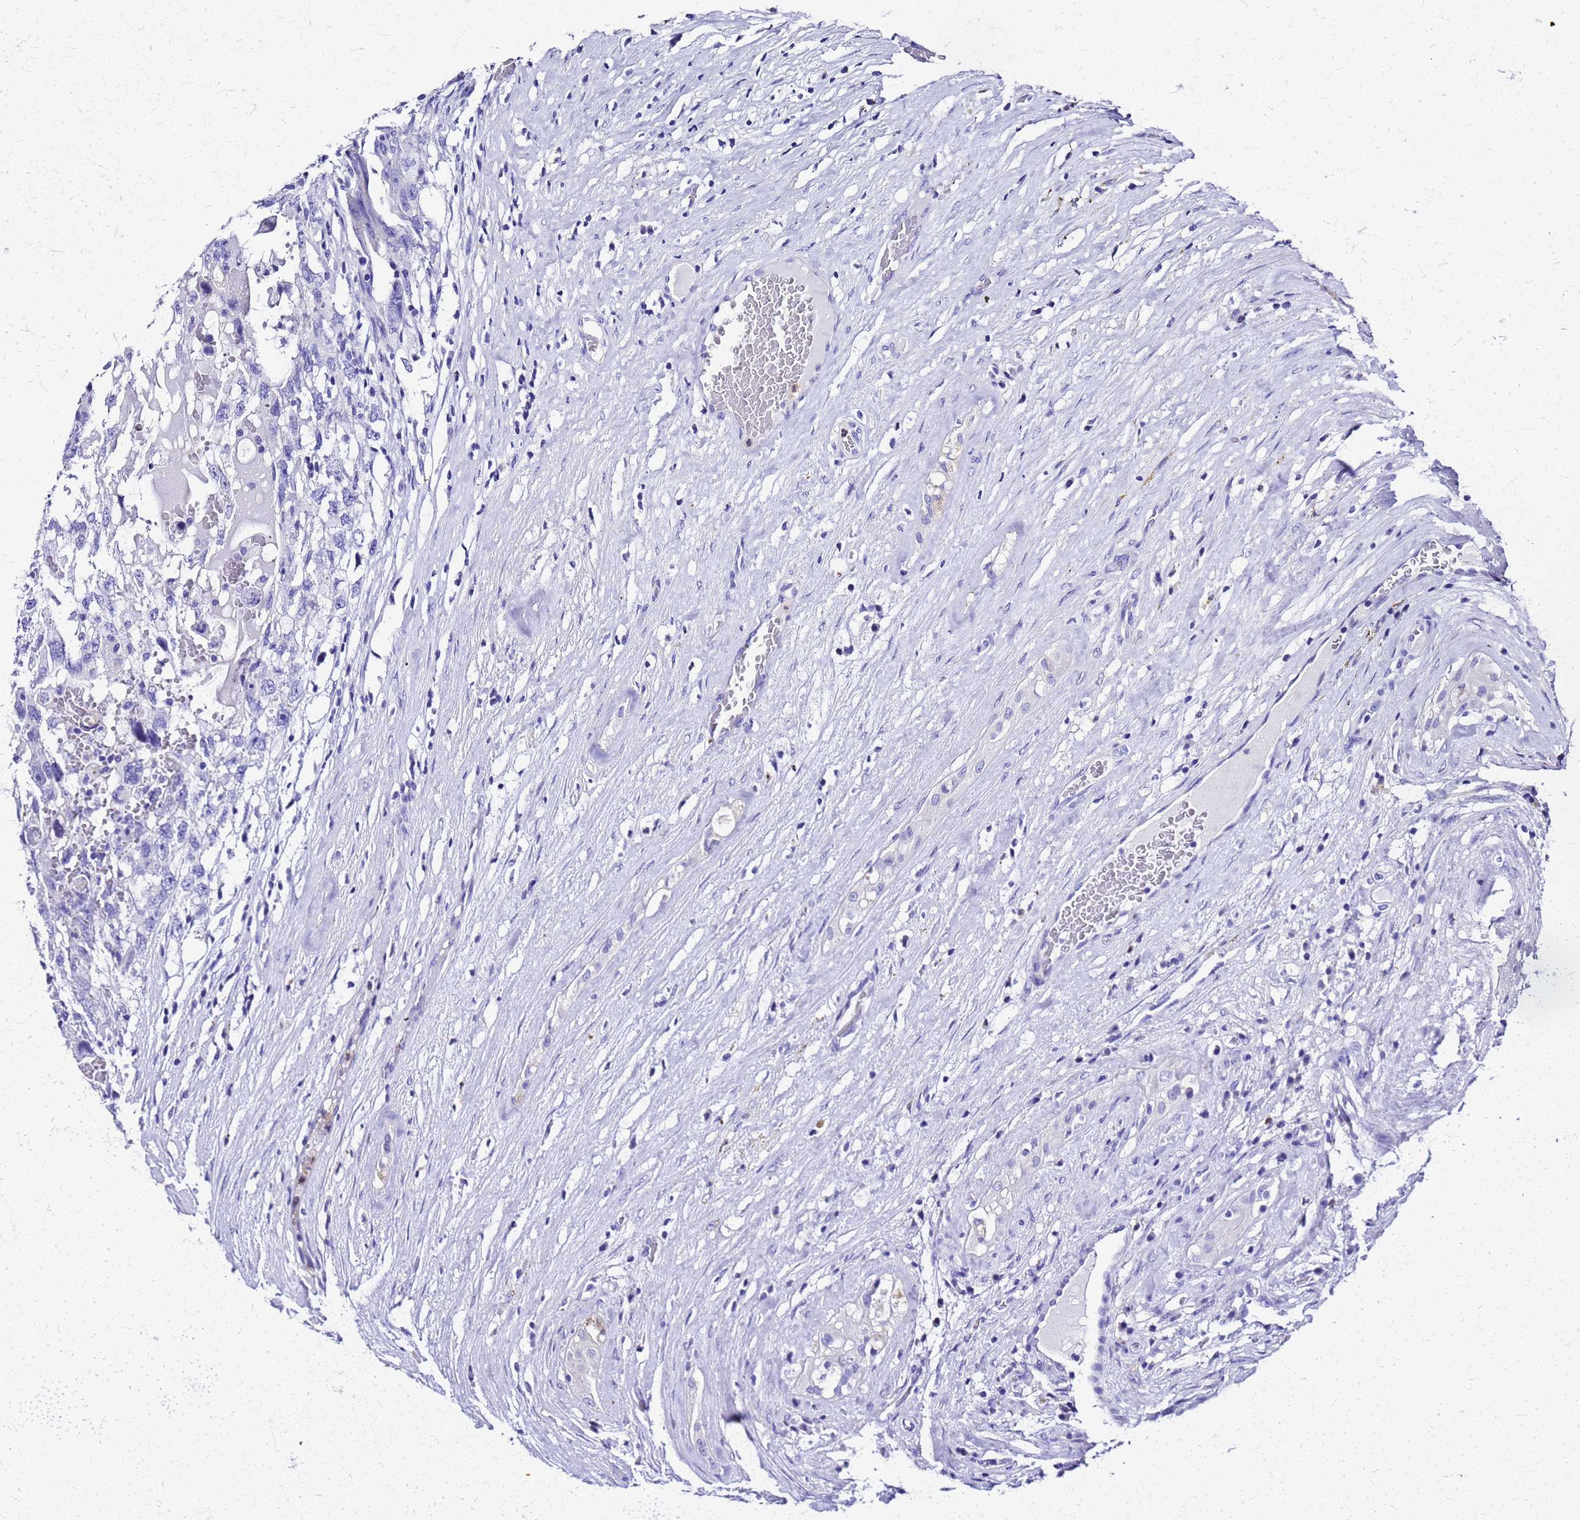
{"staining": {"intensity": "negative", "quantity": "none", "location": "none"}, "tissue": "testis cancer", "cell_type": "Tumor cells", "image_type": "cancer", "snomed": [{"axis": "morphology", "description": "Carcinoma, Embryonal, NOS"}, {"axis": "topography", "description": "Testis"}], "caption": "Embryonal carcinoma (testis) was stained to show a protein in brown. There is no significant expression in tumor cells. (DAB (3,3'-diaminobenzidine) immunohistochemistry, high magnification).", "gene": "SMIM21", "patient": {"sex": "male", "age": 26}}